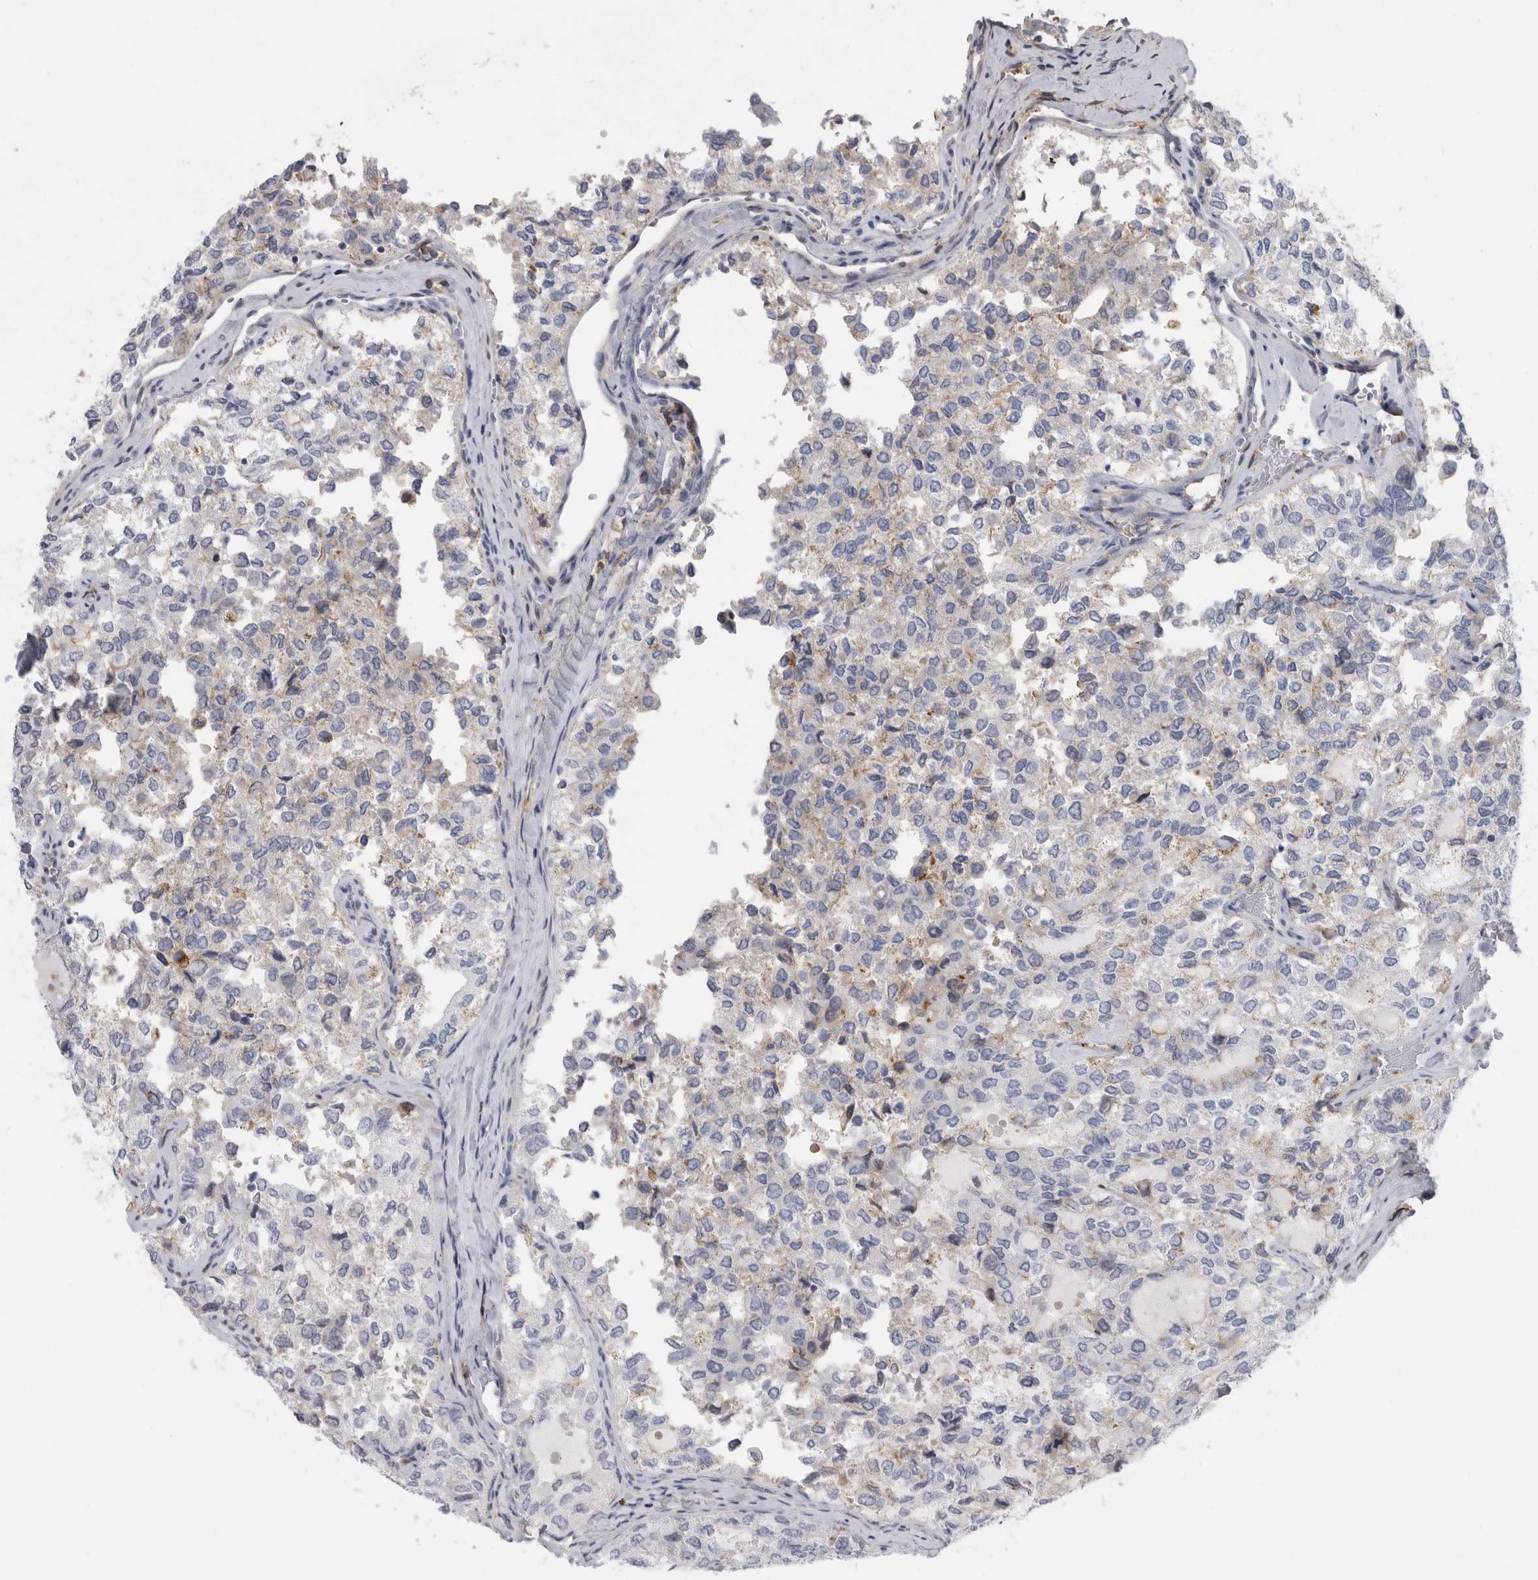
{"staining": {"intensity": "negative", "quantity": "none", "location": "none"}, "tissue": "thyroid cancer", "cell_type": "Tumor cells", "image_type": "cancer", "snomed": [{"axis": "morphology", "description": "Follicular adenoma carcinoma, NOS"}, {"axis": "topography", "description": "Thyroid gland"}], "caption": "IHC image of human follicular adenoma carcinoma (thyroid) stained for a protein (brown), which exhibits no expression in tumor cells. (Stains: DAB IHC with hematoxylin counter stain, Microscopy: brightfield microscopy at high magnification).", "gene": "DNAJC24", "patient": {"sex": "male", "age": 75}}